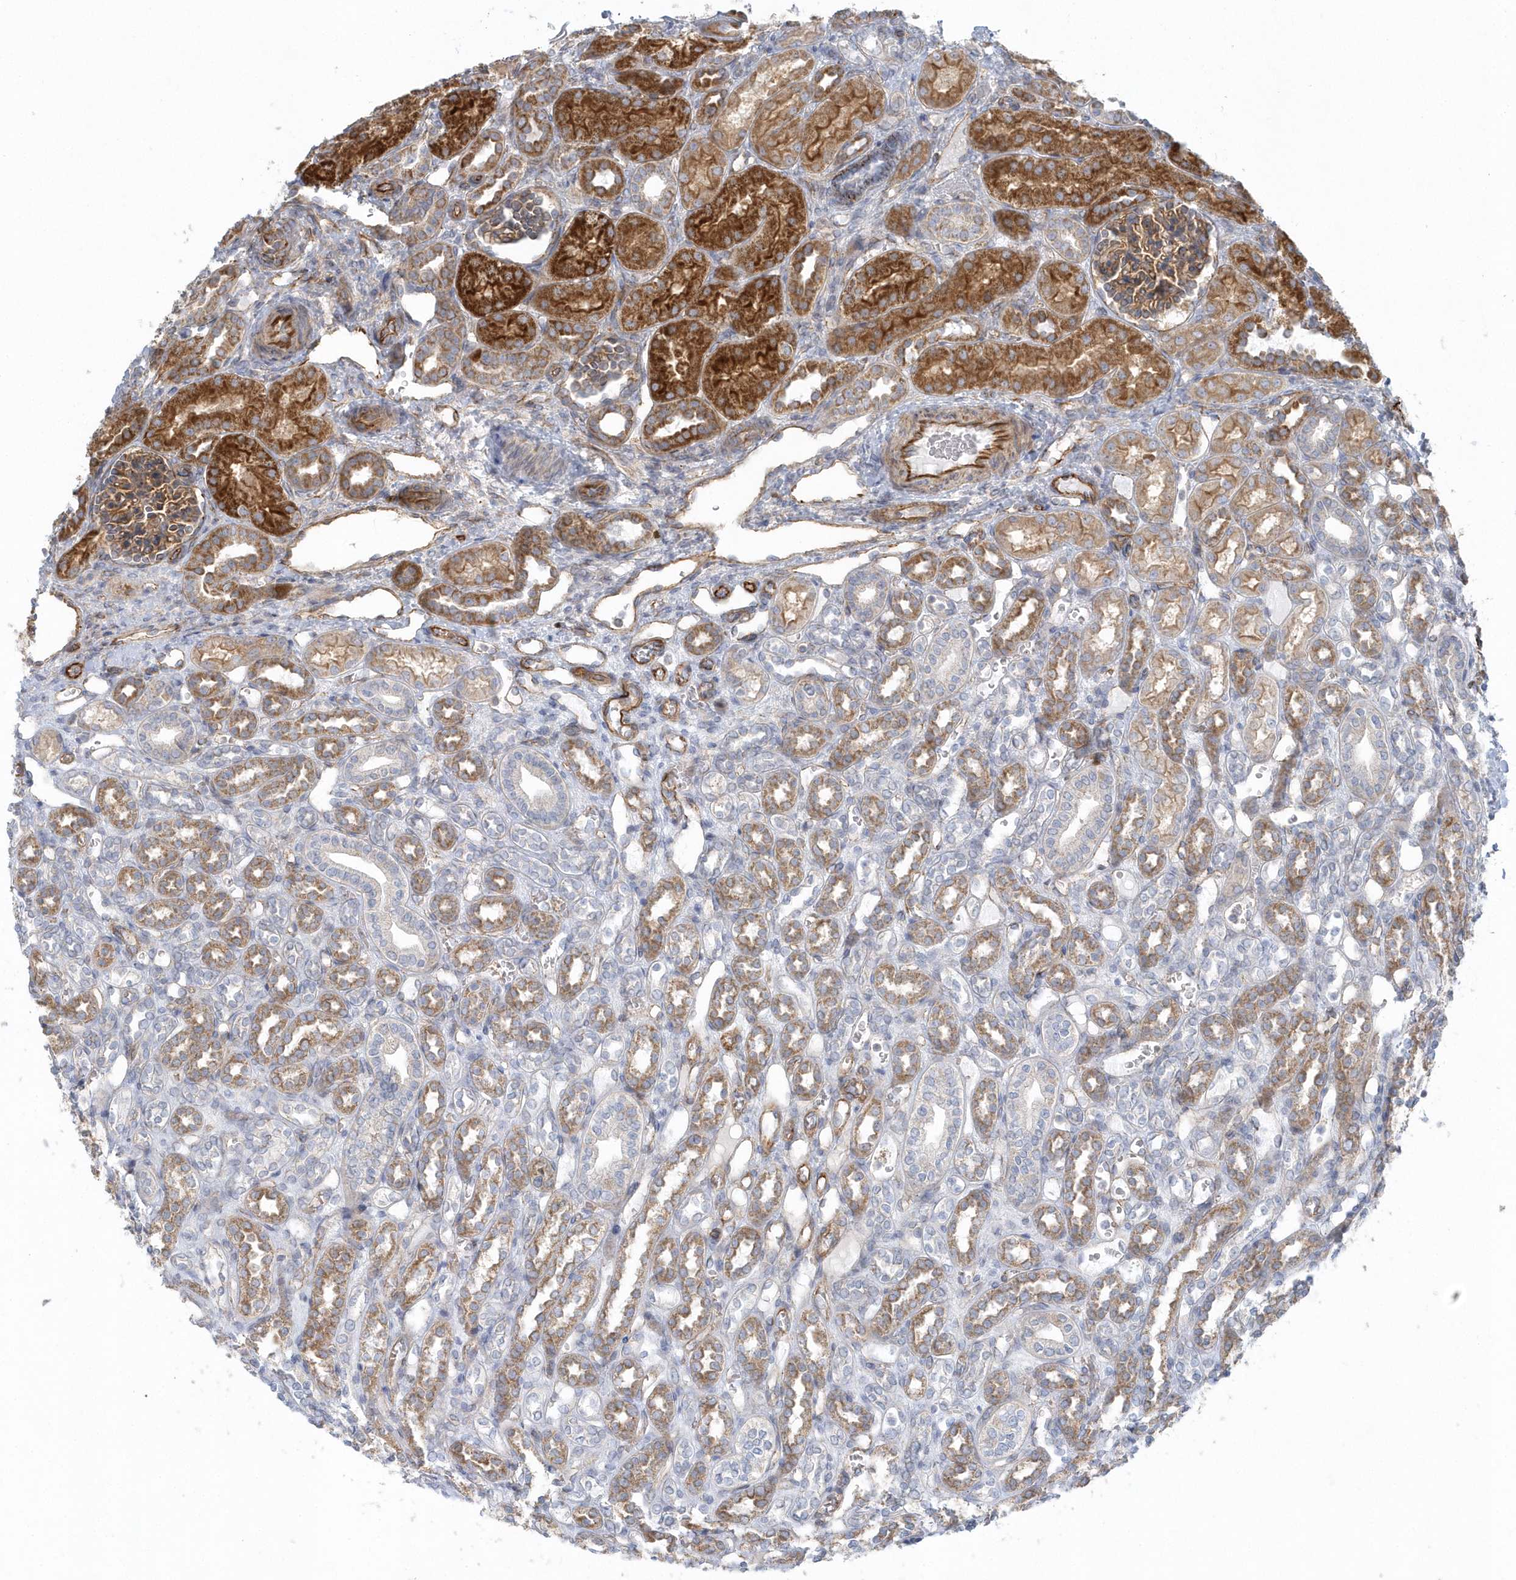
{"staining": {"intensity": "moderate", "quantity": ">75%", "location": "cytoplasmic/membranous"}, "tissue": "kidney", "cell_type": "Cells in glomeruli", "image_type": "normal", "snomed": [{"axis": "morphology", "description": "Normal tissue, NOS"}, {"axis": "morphology", "description": "Neoplasm, malignant, NOS"}, {"axis": "topography", "description": "Kidney"}], "caption": "Normal kidney exhibits moderate cytoplasmic/membranous expression in approximately >75% of cells in glomeruli.", "gene": "GPR152", "patient": {"sex": "female", "age": 1}}